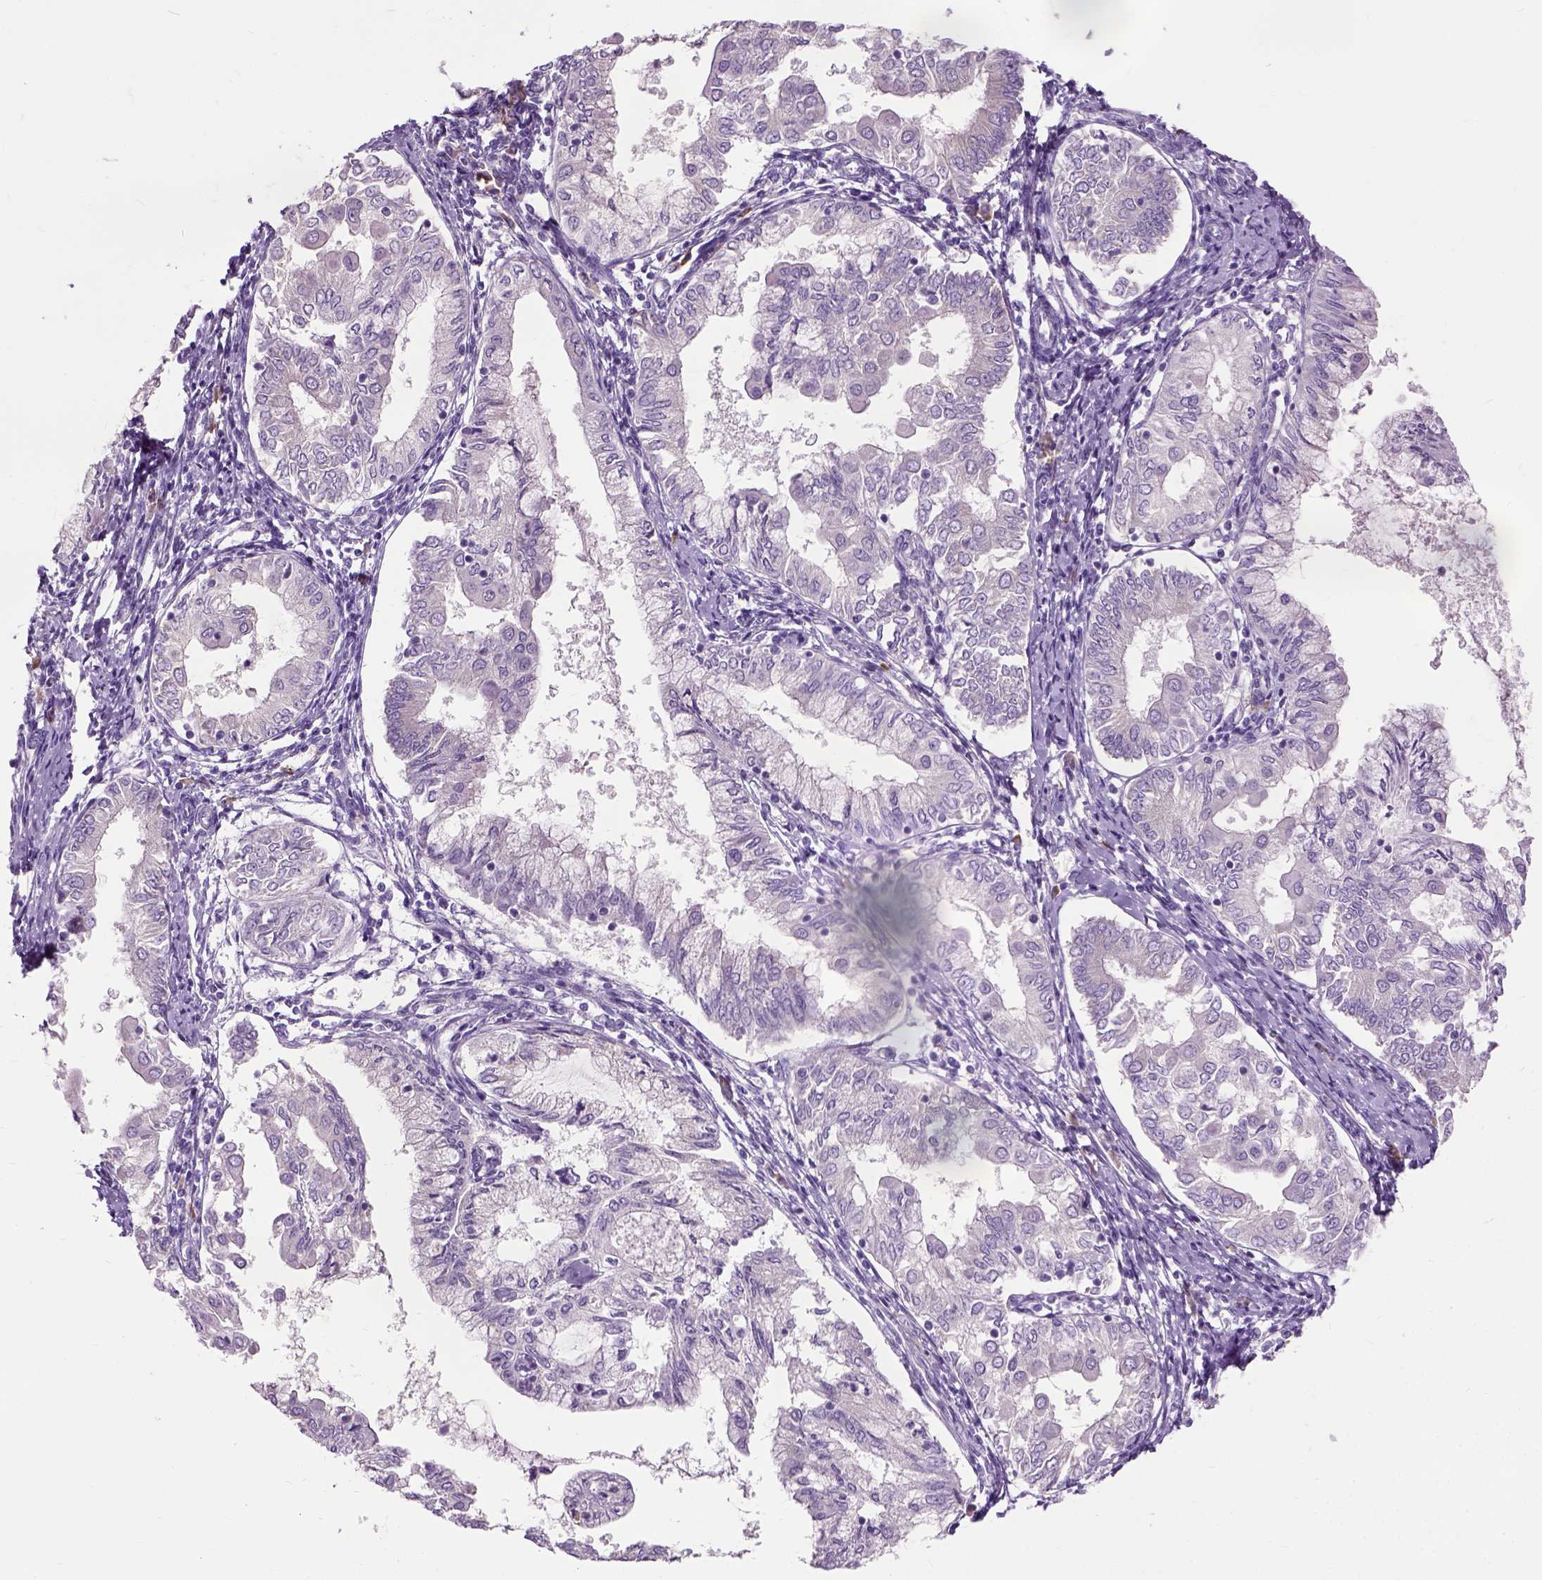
{"staining": {"intensity": "negative", "quantity": "none", "location": "none"}, "tissue": "endometrial cancer", "cell_type": "Tumor cells", "image_type": "cancer", "snomed": [{"axis": "morphology", "description": "Adenocarcinoma, NOS"}, {"axis": "topography", "description": "Endometrium"}], "caption": "The immunohistochemistry micrograph has no significant expression in tumor cells of endometrial cancer (adenocarcinoma) tissue.", "gene": "TRIM72", "patient": {"sex": "female", "age": 68}}